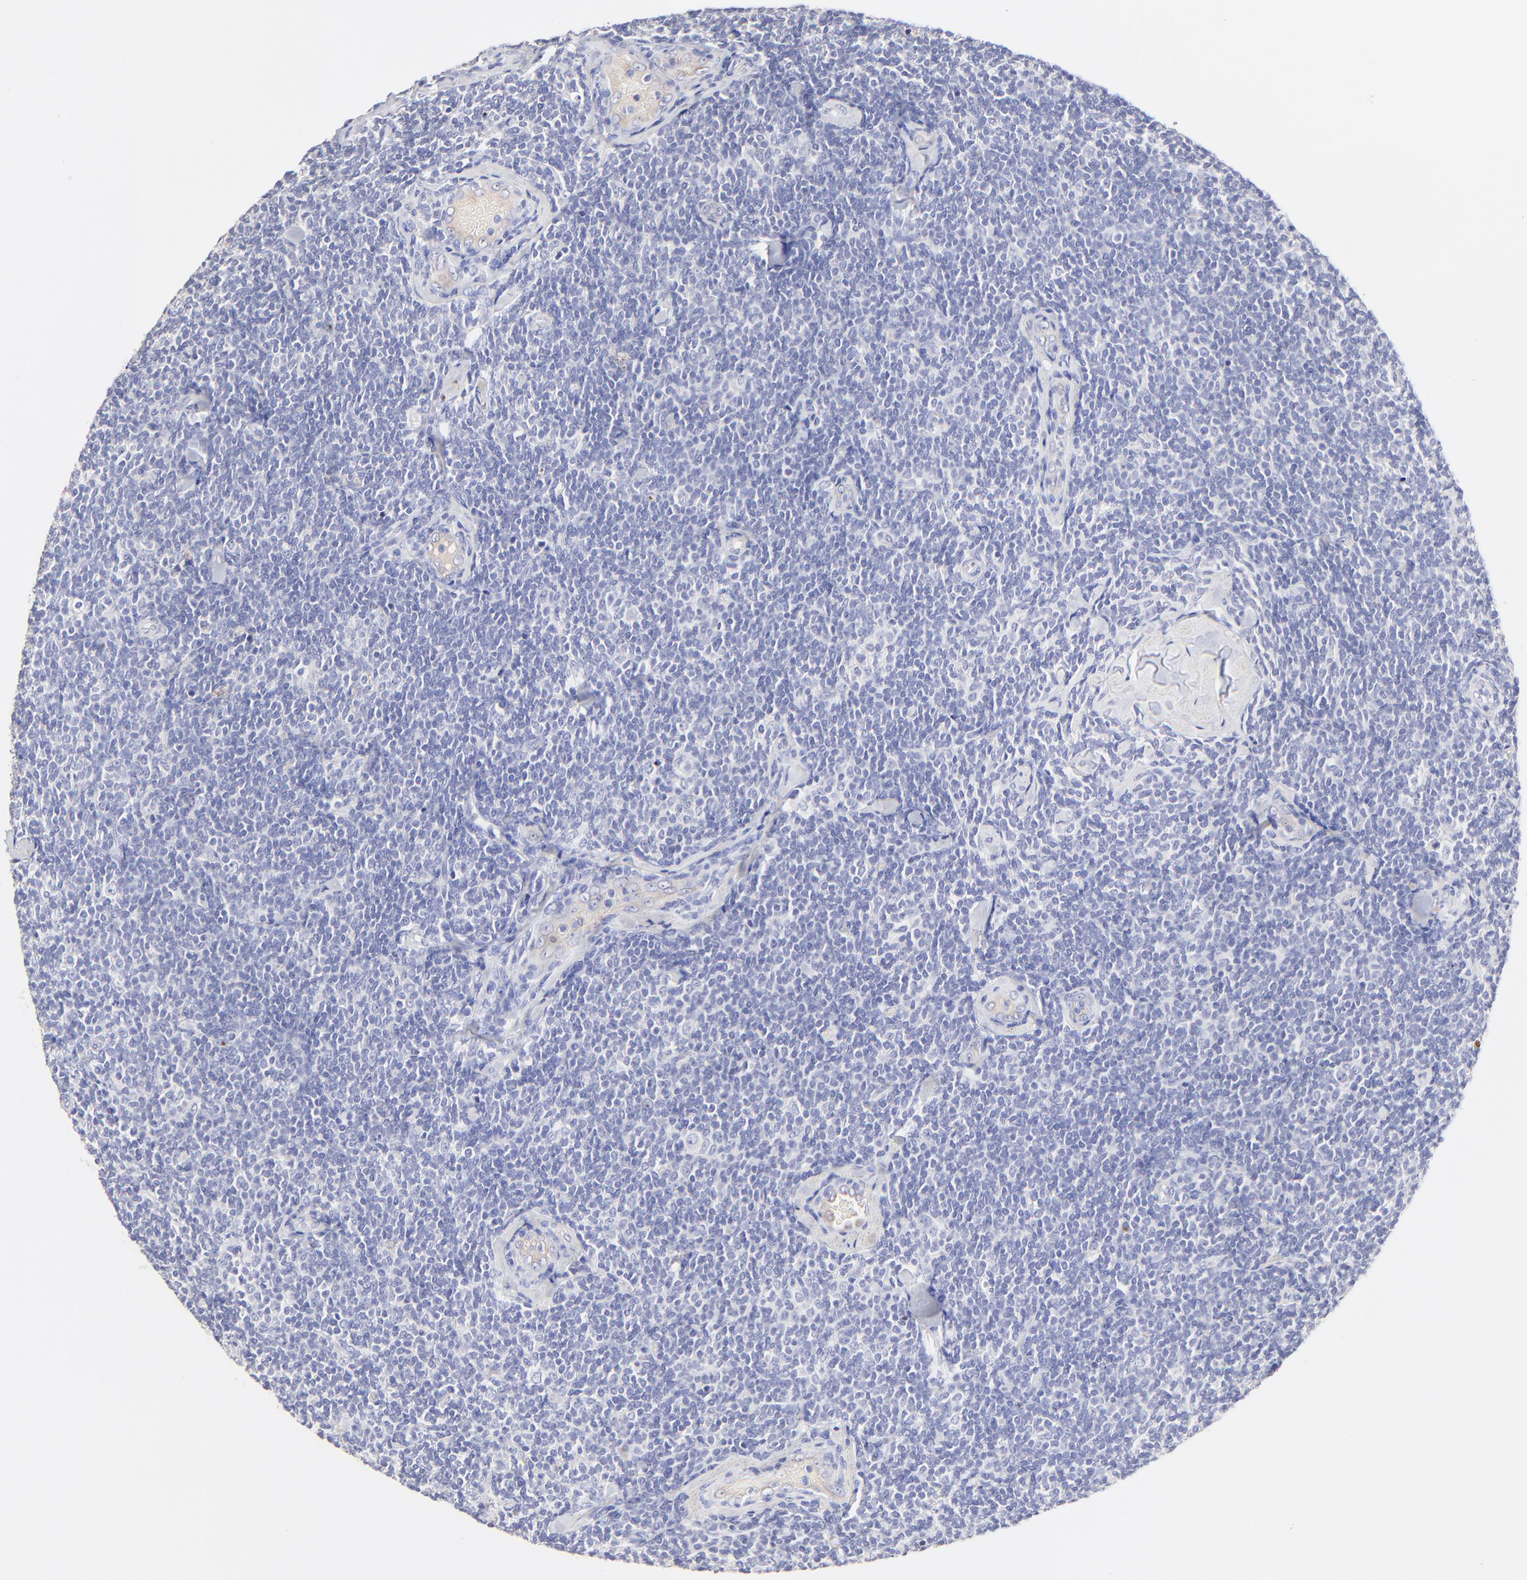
{"staining": {"intensity": "negative", "quantity": "none", "location": "none"}, "tissue": "lymphoma", "cell_type": "Tumor cells", "image_type": "cancer", "snomed": [{"axis": "morphology", "description": "Malignant lymphoma, non-Hodgkin's type, Low grade"}, {"axis": "topography", "description": "Lymph node"}], "caption": "Protein analysis of lymphoma displays no significant staining in tumor cells. (Immunohistochemistry (ihc), brightfield microscopy, high magnification).", "gene": "ASB9", "patient": {"sex": "female", "age": 56}}